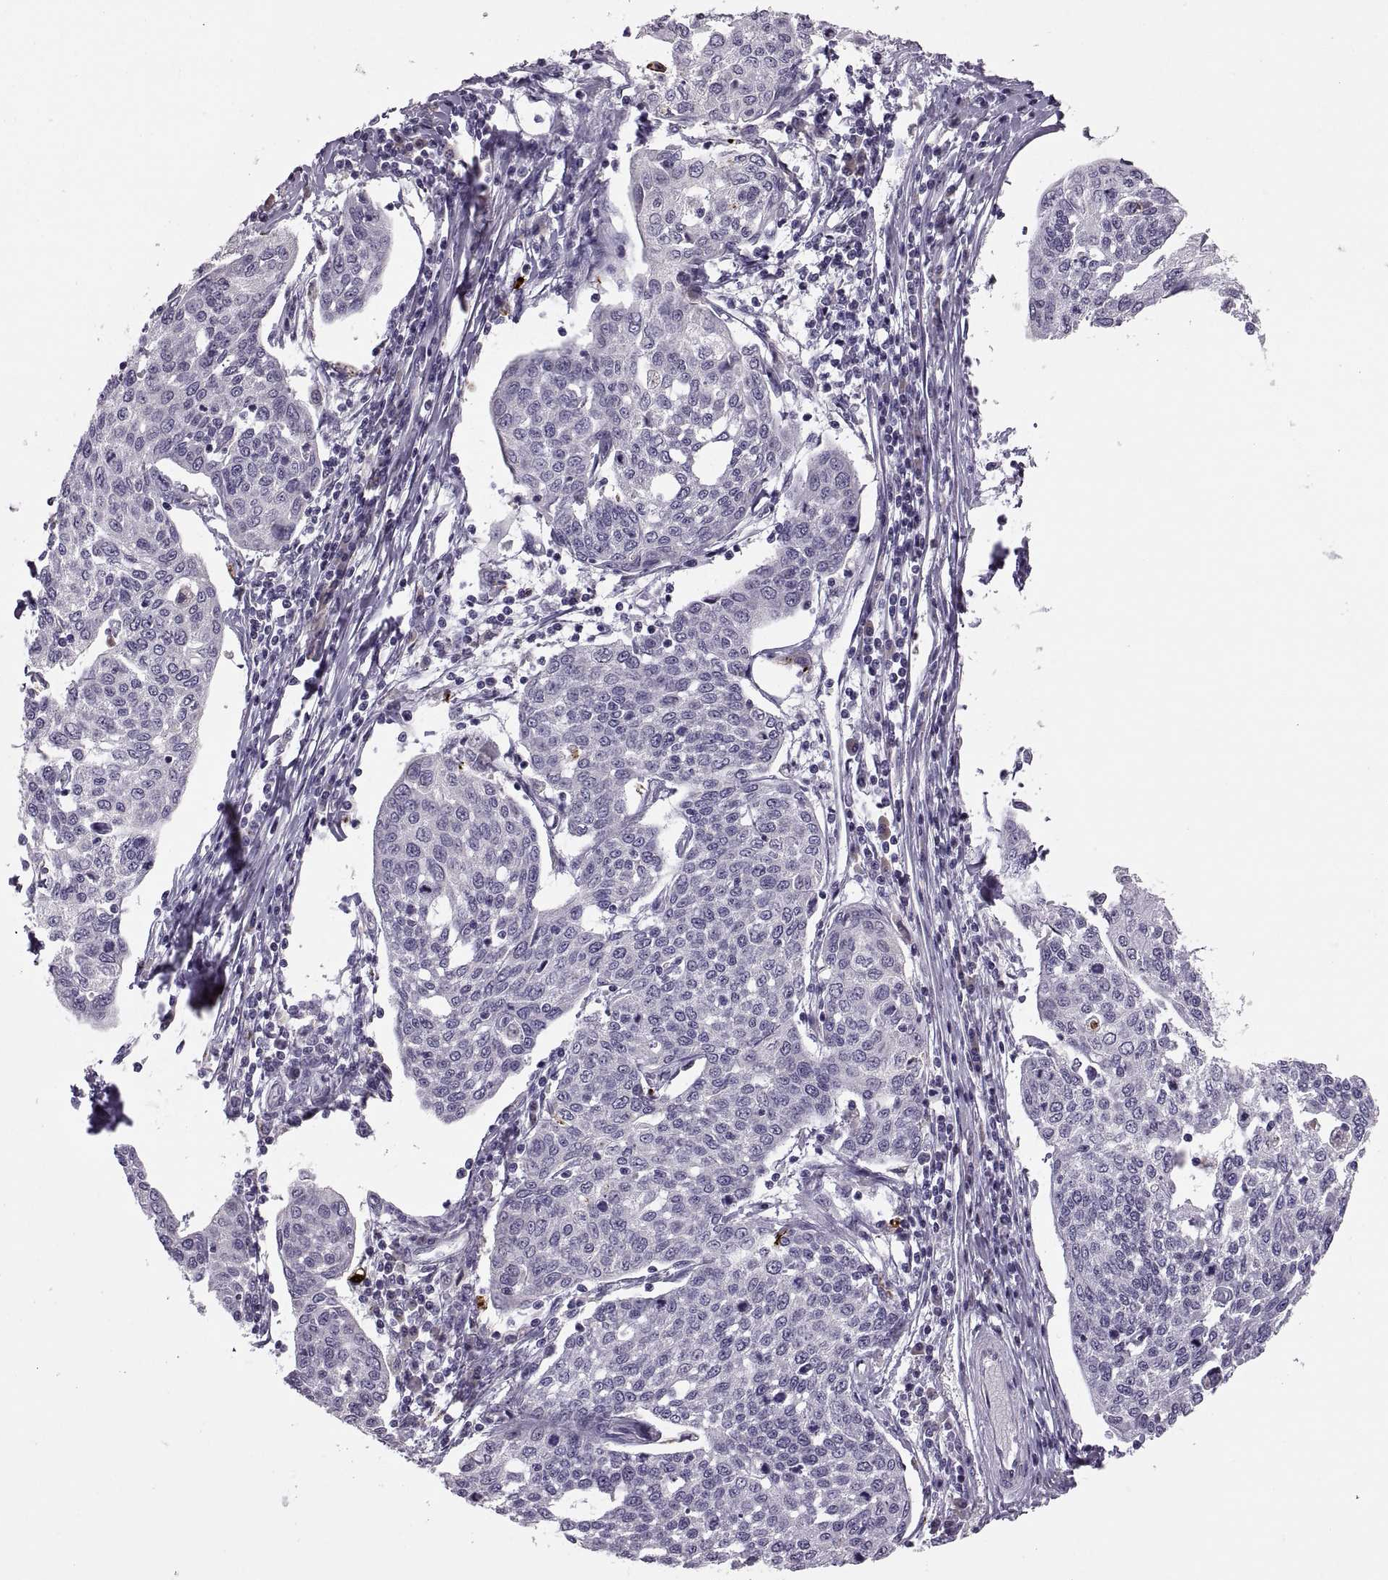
{"staining": {"intensity": "negative", "quantity": "none", "location": "none"}, "tissue": "cervical cancer", "cell_type": "Tumor cells", "image_type": "cancer", "snomed": [{"axis": "morphology", "description": "Squamous cell carcinoma, NOS"}, {"axis": "topography", "description": "Cervix"}], "caption": "Immunohistochemistry of human cervical cancer reveals no expression in tumor cells.", "gene": "ADH6", "patient": {"sex": "female", "age": 34}}